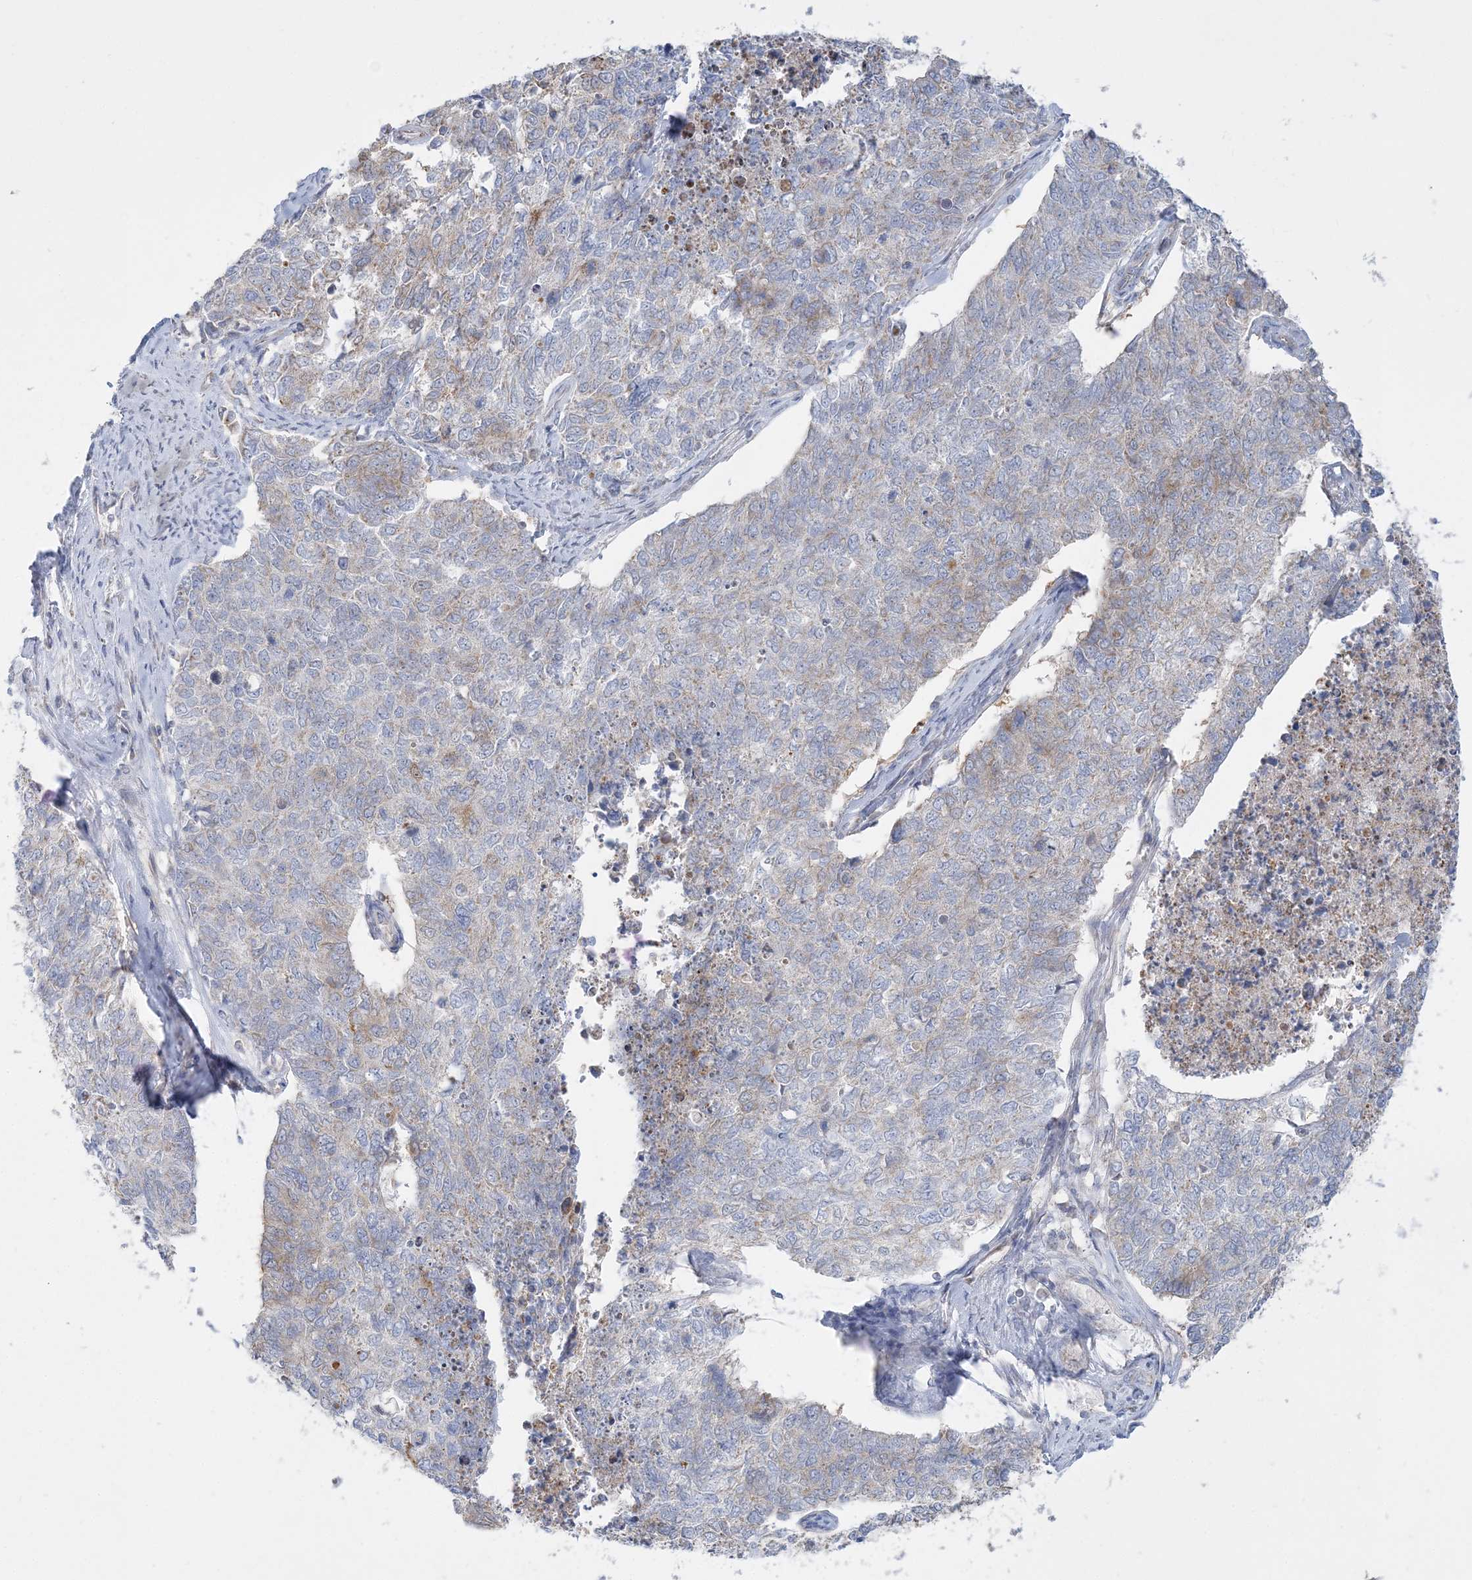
{"staining": {"intensity": "weak", "quantity": "<25%", "location": "cytoplasmic/membranous"}, "tissue": "cervical cancer", "cell_type": "Tumor cells", "image_type": "cancer", "snomed": [{"axis": "morphology", "description": "Squamous cell carcinoma, NOS"}, {"axis": "topography", "description": "Cervix"}], "caption": "Immunohistochemical staining of squamous cell carcinoma (cervical) reveals no significant expression in tumor cells. (DAB (3,3'-diaminobenzidine) immunohistochemistry visualized using brightfield microscopy, high magnification).", "gene": "TBC1D14", "patient": {"sex": "female", "age": 63}}